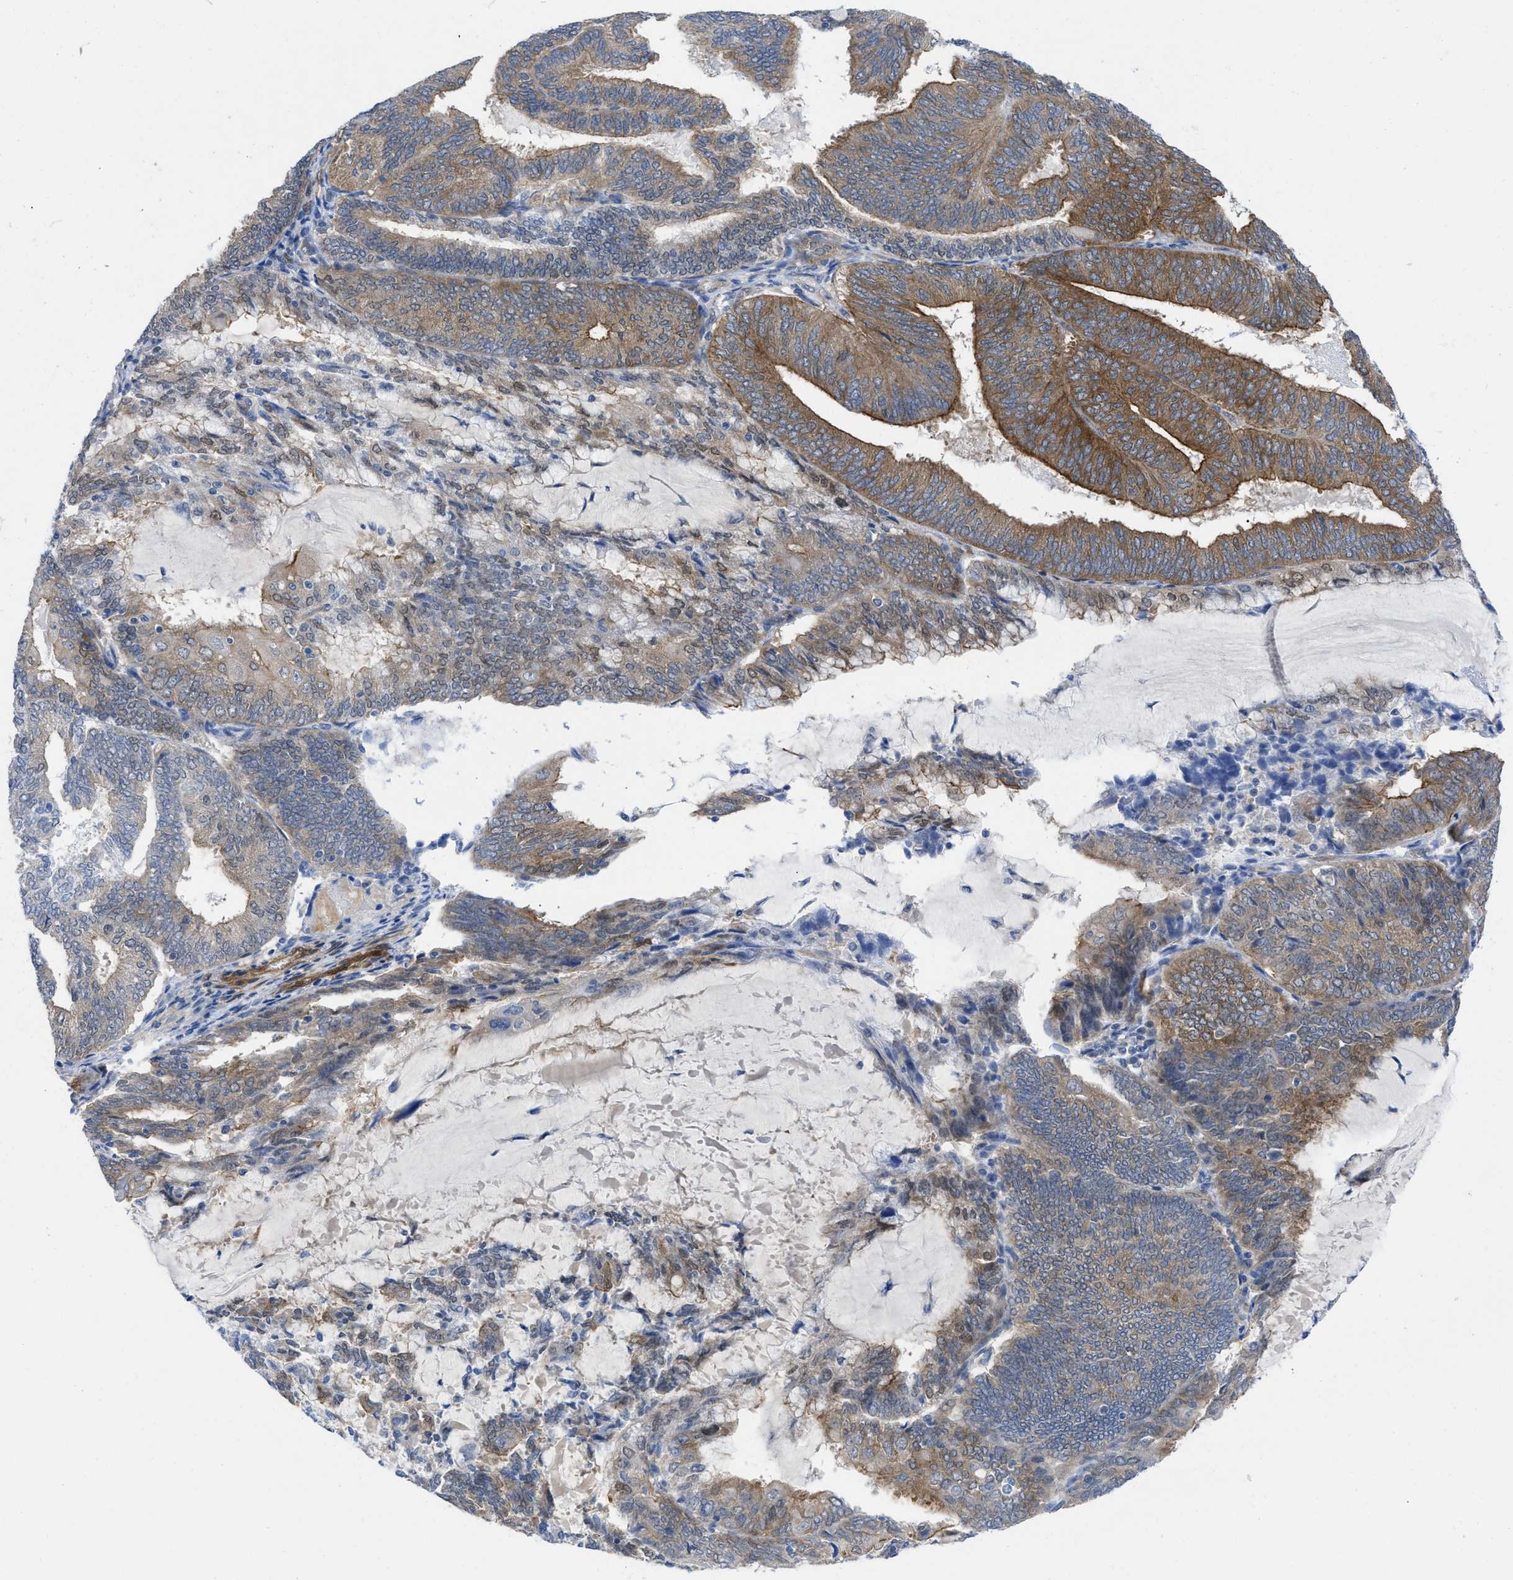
{"staining": {"intensity": "moderate", "quantity": ">75%", "location": "cytoplasmic/membranous"}, "tissue": "endometrial cancer", "cell_type": "Tumor cells", "image_type": "cancer", "snomed": [{"axis": "morphology", "description": "Adenocarcinoma, NOS"}, {"axis": "topography", "description": "Endometrium"}], "caption": "There is medium levels of moderate cytoplasmic/membranous positivity in tumor cells of endometrial cancer, as demonstrated by immunohistochemical staining (brown color).", "gene": "PDLIM5", "patient": {"sex": "female", "age": 81}}